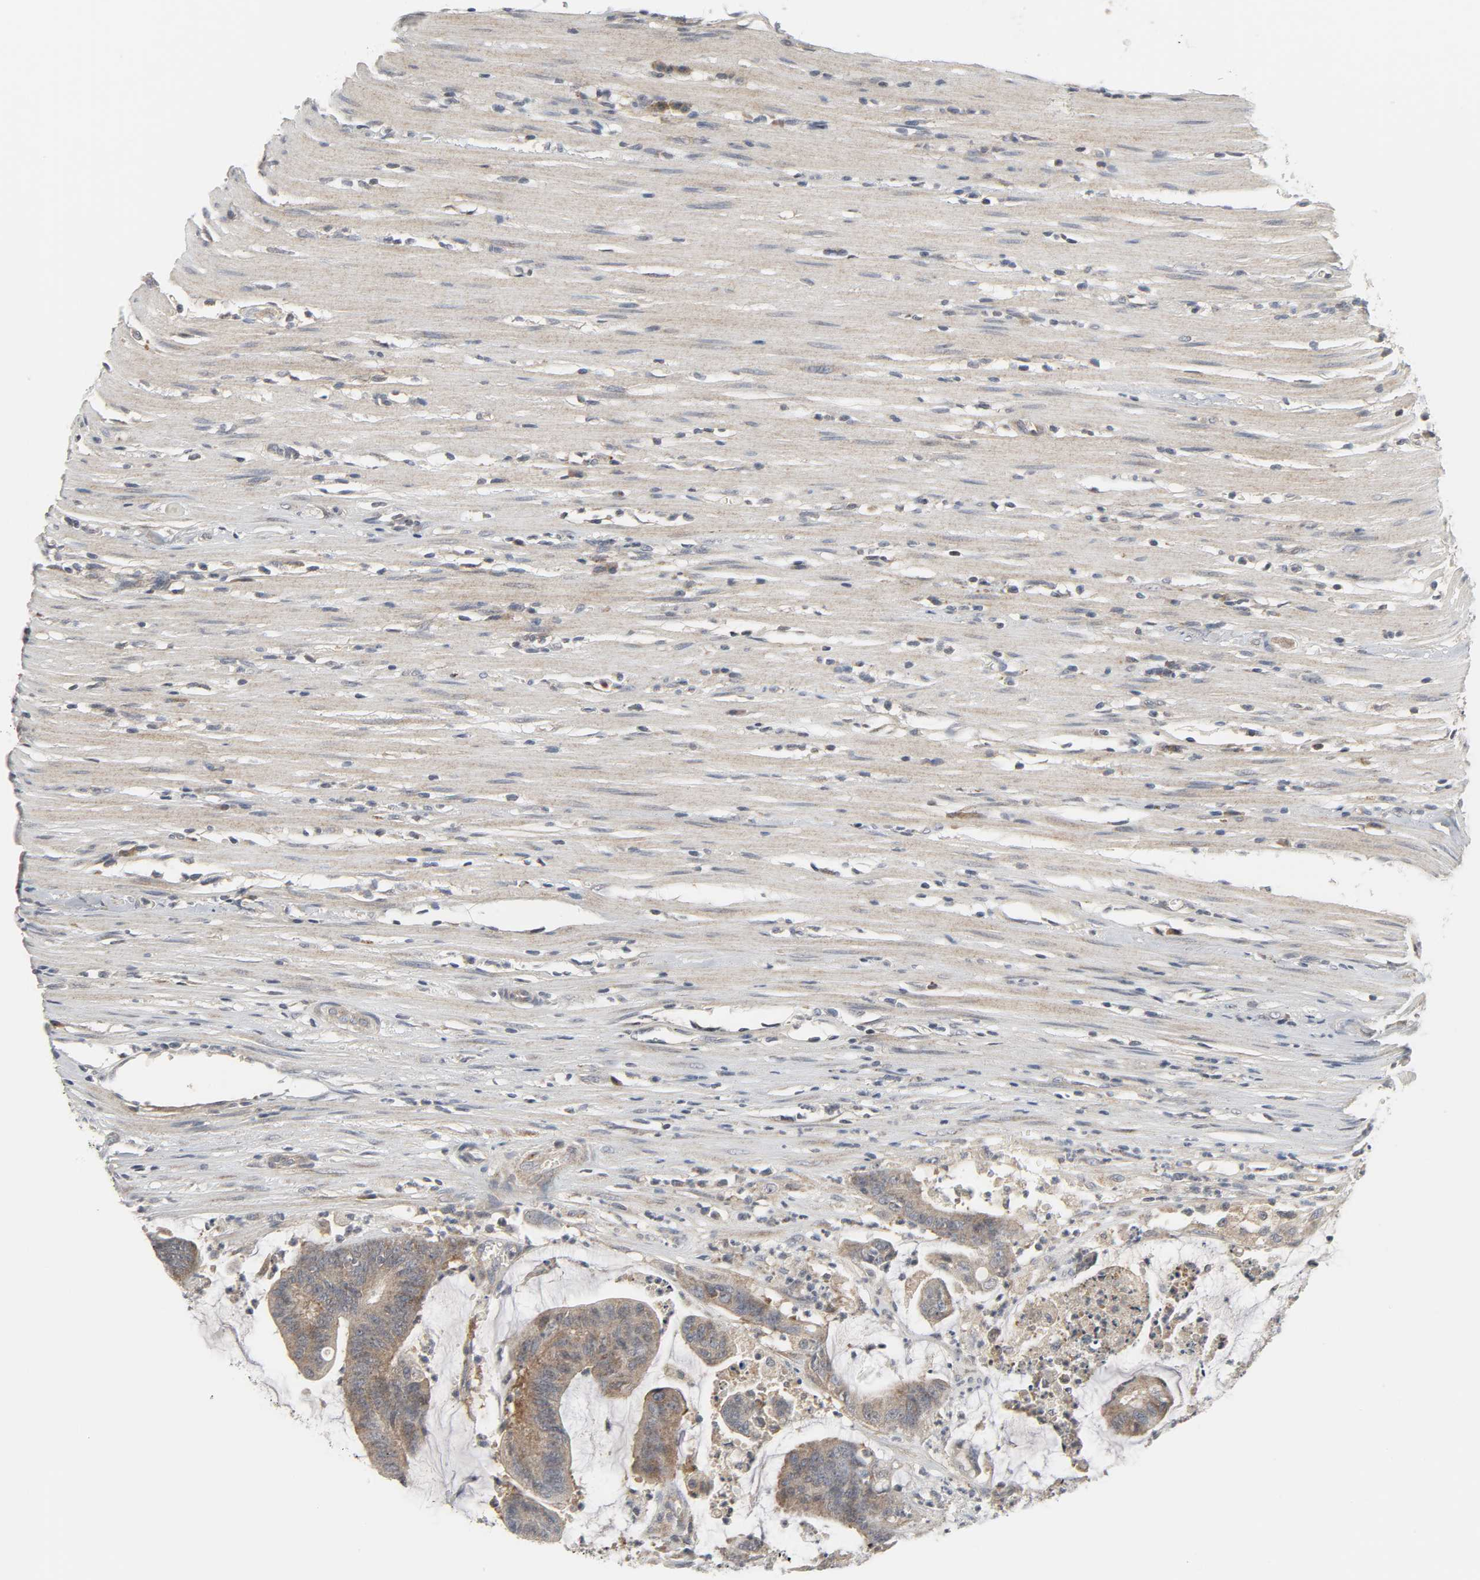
{"staining": {"intensity": "moderate", "quantity": ">75%", "location": "cytoplasmic/membranous"}, "tissue": "colorectal cancer", "cell_type": "Tumor cells", "image_type": "cancer", "snomed": [{"axis": "morphology", "description": "Adenocarcinoma, NOS"}, {"axis": "topography", "description": "Rectum"}], "caption": "DAB (3,3'-diaminobenzidine) immunohistochemical staining of human adenocarcinoma (colorectal) demonstrates moderate cytoplasmic/membranous protein positivity in about >75% of tumor cells.", "gene": "CLIP1", "patient": {"sex": "female", "age": 66}}